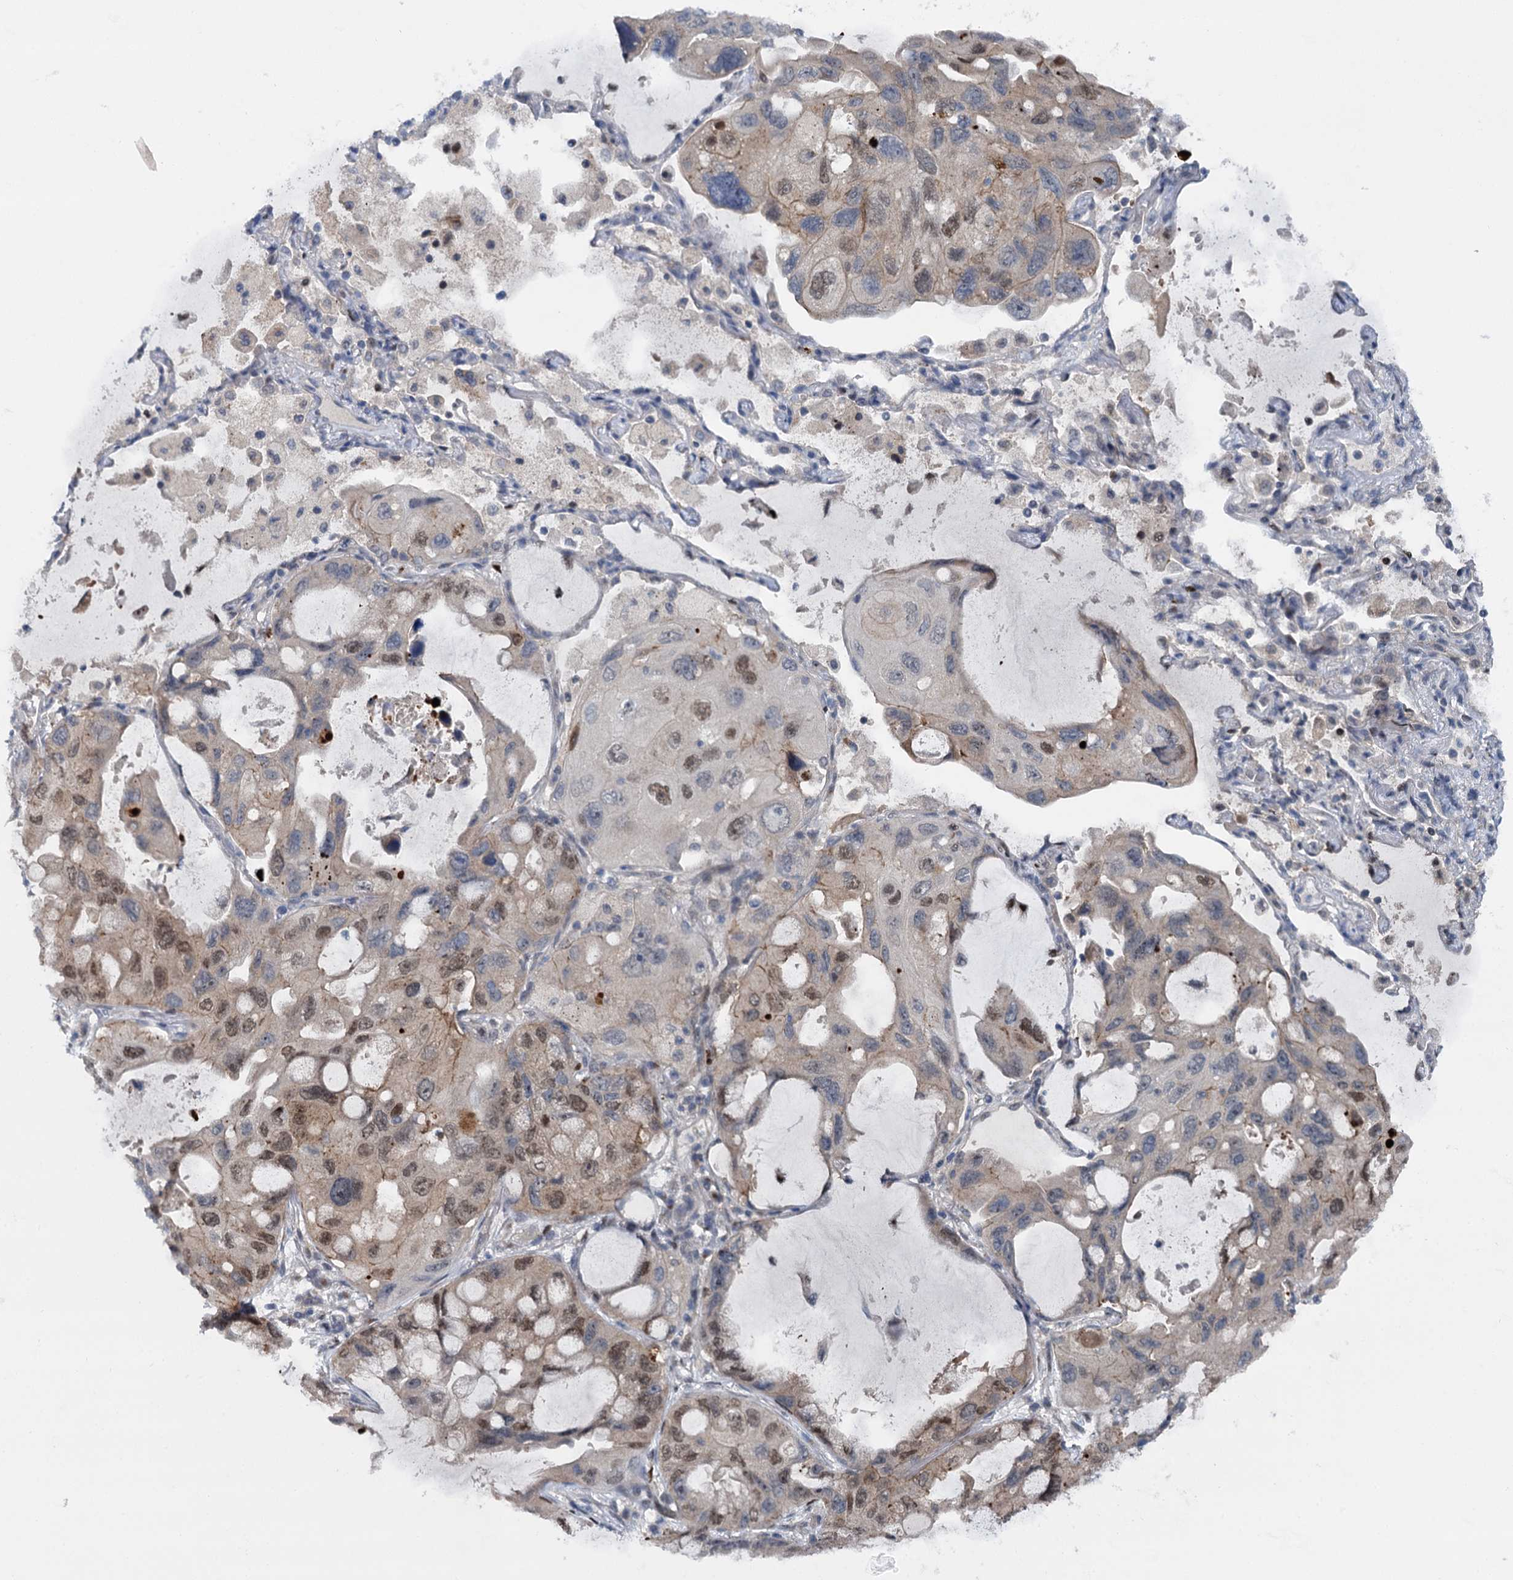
{"staining": {"intensity": "weak", "quantity": "25%-75%", "location": "cytoplasmic/membranous,nuclear"}, "tissue": "lung cancer", "cell_type": "Tumor cells", "image_type": "cancer", "snomed": [{"axis": "morphology", "description": "Squamous cell carcinoma, NOS"}, {"axis": "topography", "description": "Lung"}], "caption": "Approximately 25%-75% of tumor cells in squamous cell carcinoma (lung) exhibit weak cytoplasmic/membranous and nuclear protein expression as visualized by brown immunohistochemical staining.", "gene": "RUFY2", "patient": {"sex": "female", "age": 73}}